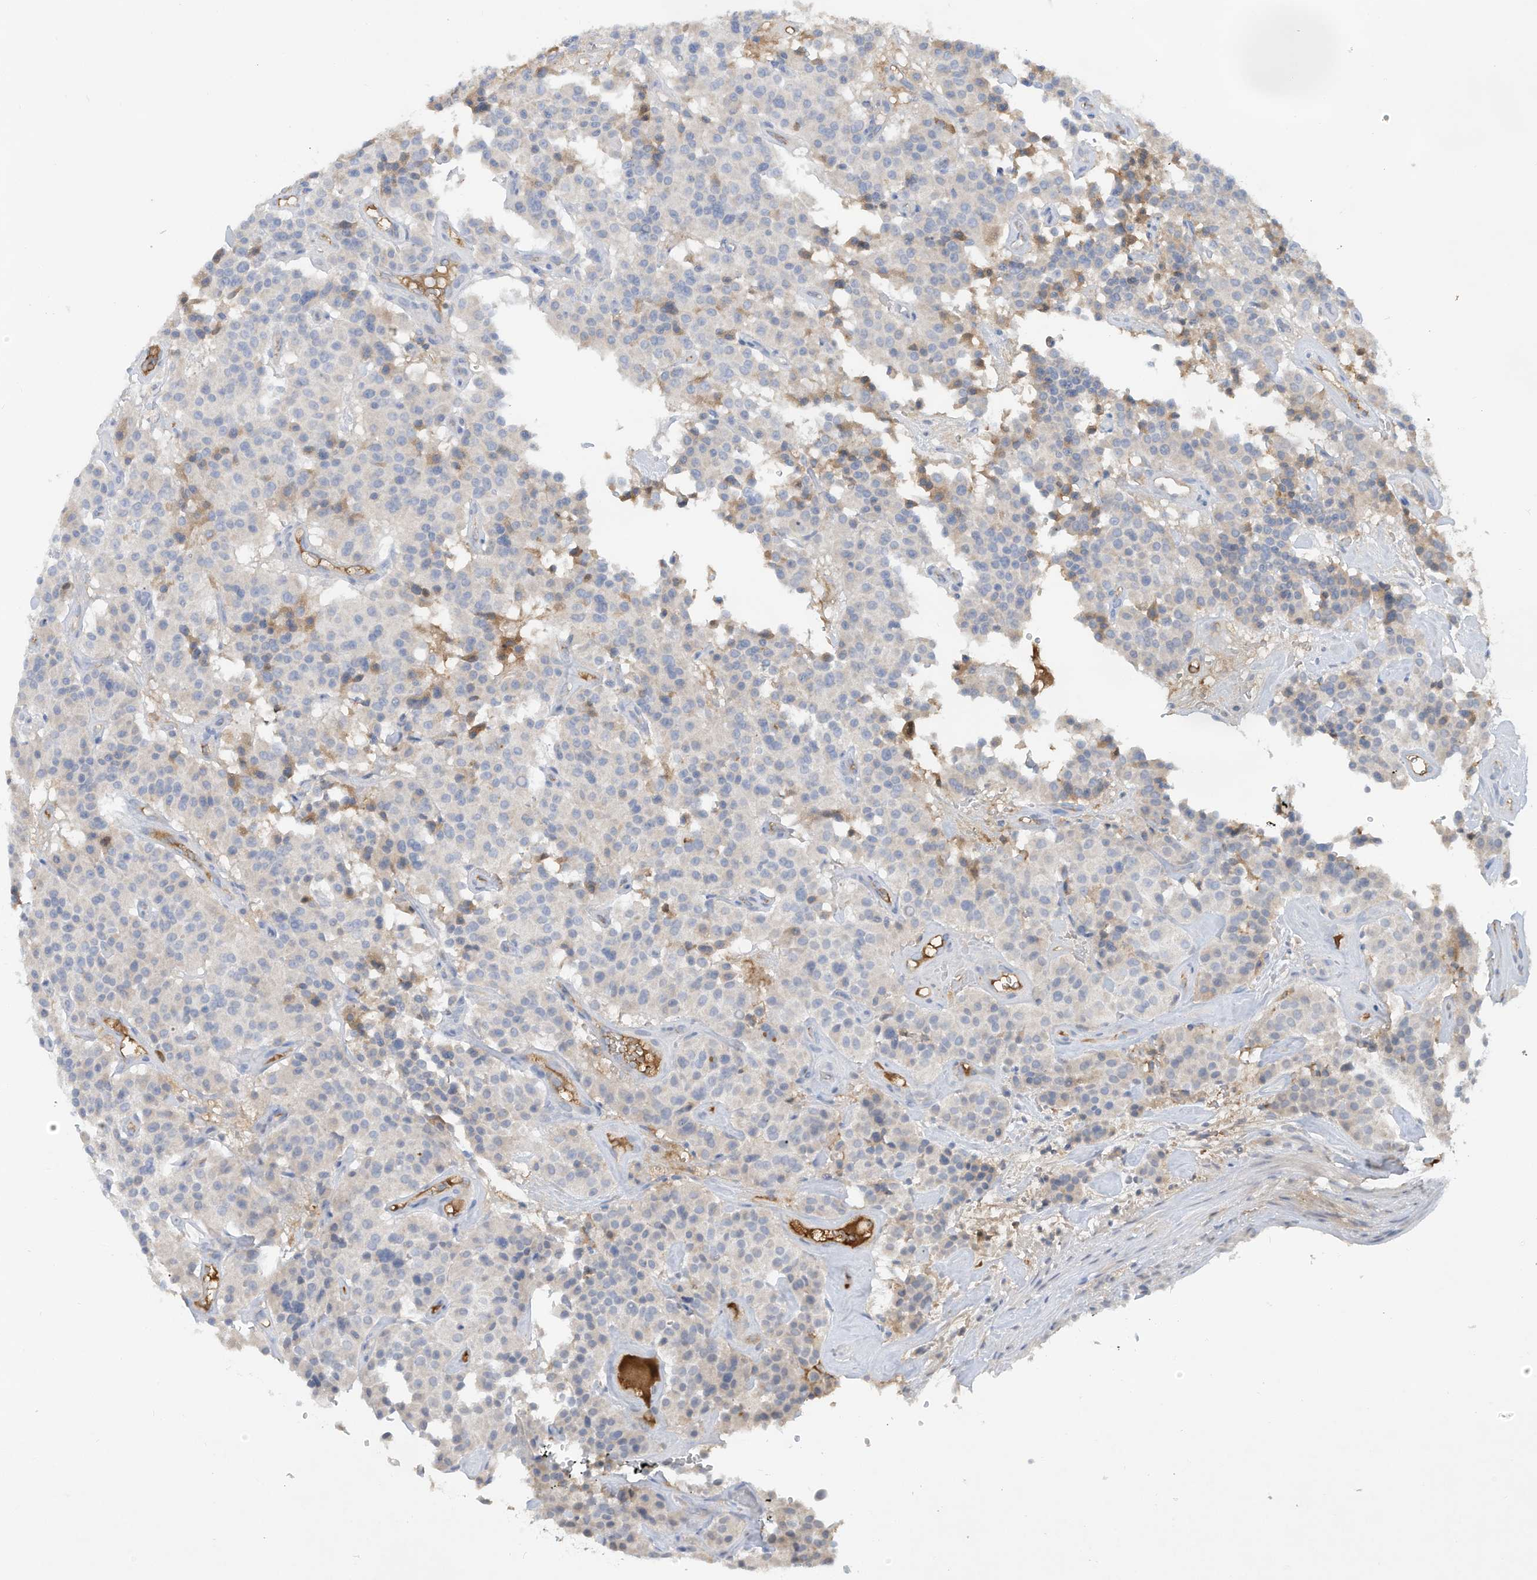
{"staining": {"intensity": "negative", "quantity": "none", "location": "none"}, "tissue": "carcinoid", "cell_type": "Tumor cells", "image_type": "cancer", "snomed": [{"axis": "morphology", "description": "Carcinoid, malignant, NOS"}, {"axis": "topography", "description": "Lung"}], "caption": "Immunohistochemistry of human carcinoid (malignant) shows no positivity in tumor cells.", "gene": "HAS3", "patient": {"sex": "male", "age": 30}}